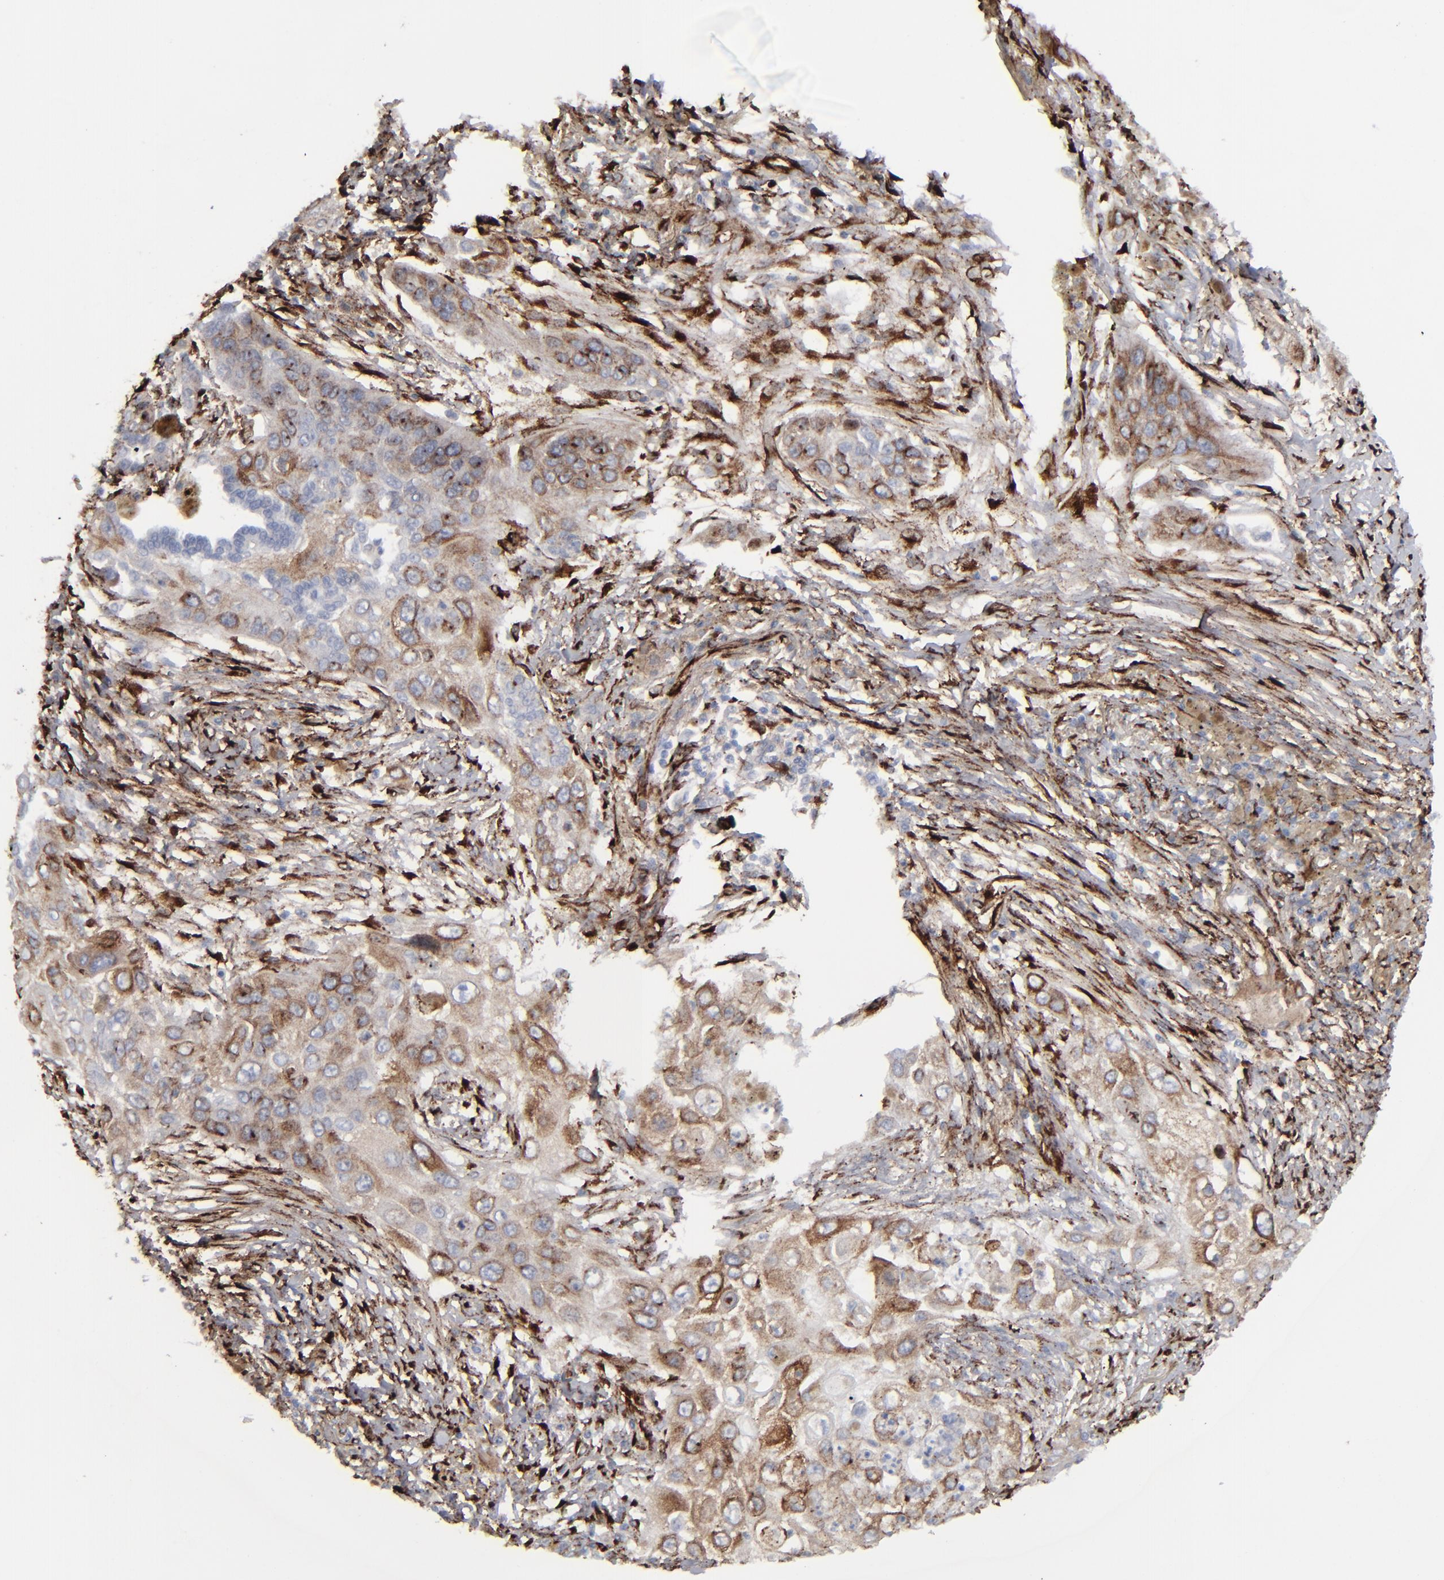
{"staining": {"intensity": "moderate", "quantity": "25%-75%", "location": "cytoplasmic/membranous"}, "tissue": "lung cancer", "cell_type": "Tumor cells", "image_type": "cancer", "snomed": [{"axis": "morphology", "description": "Squamous cell carcinoma, NOS"}, {"axis": "topography", "description": "Lung"}], "caption": "High-magnification brightfield microscopy of lung cancer stained with DAB (3,3'-diaminobenzidine) (brown) and counterstained with hematoxylin (blue). tumor cells exhibit moderate cytoplasmic/membranous positivity is identified in about25%-75% of cells. Using DAB (brown) and hematoxylin (blue) stains, captured at high magnification using brightfield microscopy.", "gene": "SPARC", "patient": {"sex": "male", "age": 71}}